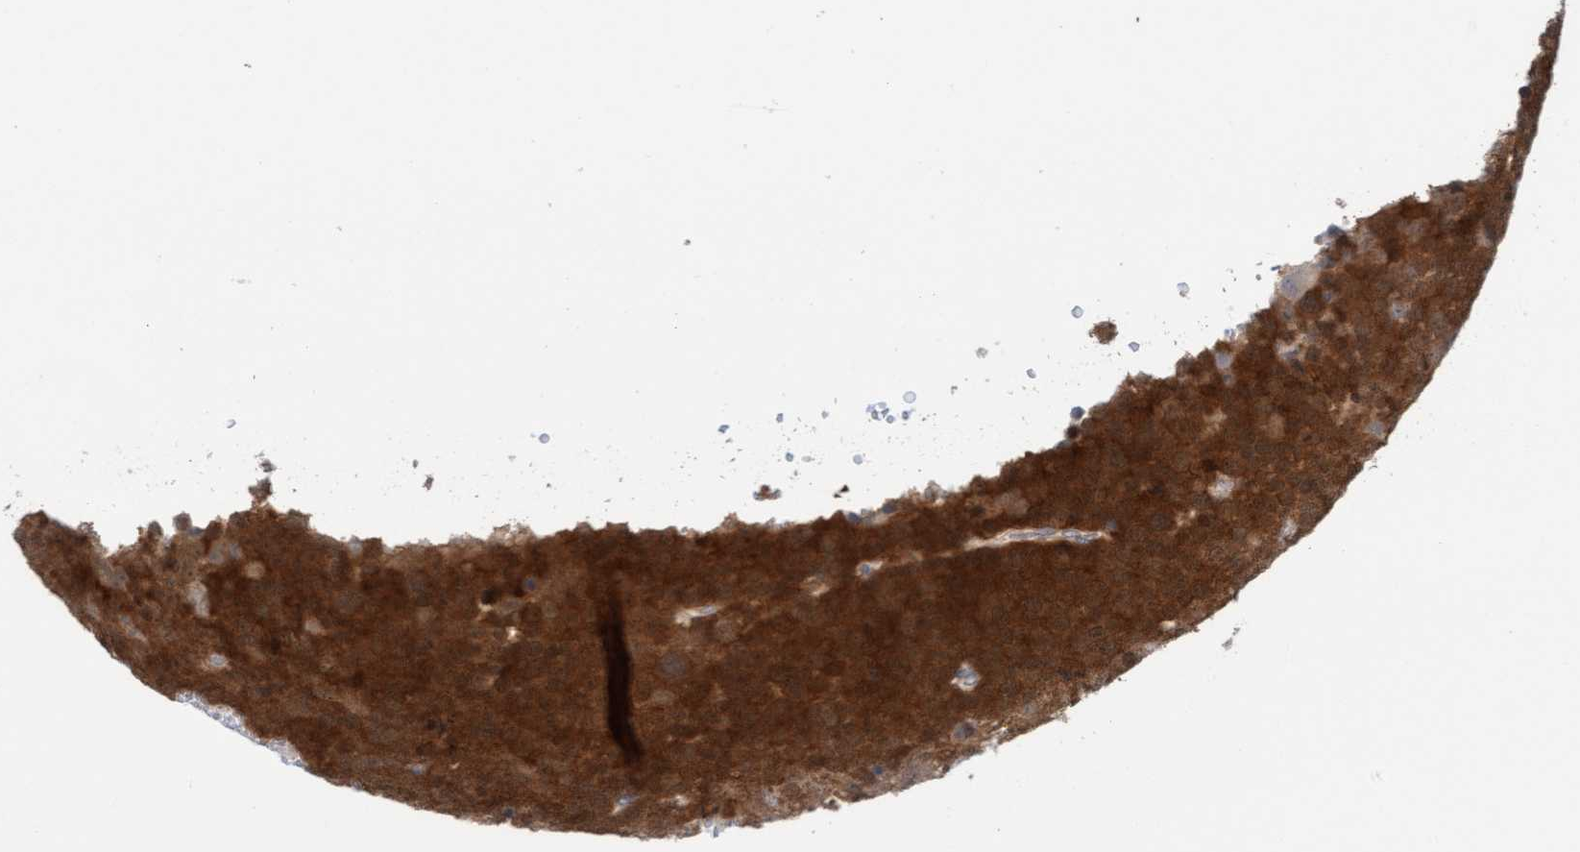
{"staining": {"intensity": "strong", "quantity": ">75%", "location": "cytoplasmic/membranous"}, "tissue": "testis cancer", "cell_type": "Tumor cells", "image_type": "cancer", "snomed": [{"axis": "morphology", "description": "Seminoma, NOS"}, {"axis": "topography", "description": "Testis"}], "caption": "The photomicrograph demonstrates a brown stain indicating the presence of a protein in the cytoplasmic/membranous of tumor cells in testis cancer.", "gene": "AMZ2", "patient": {"sex": "male", "age": 71}}